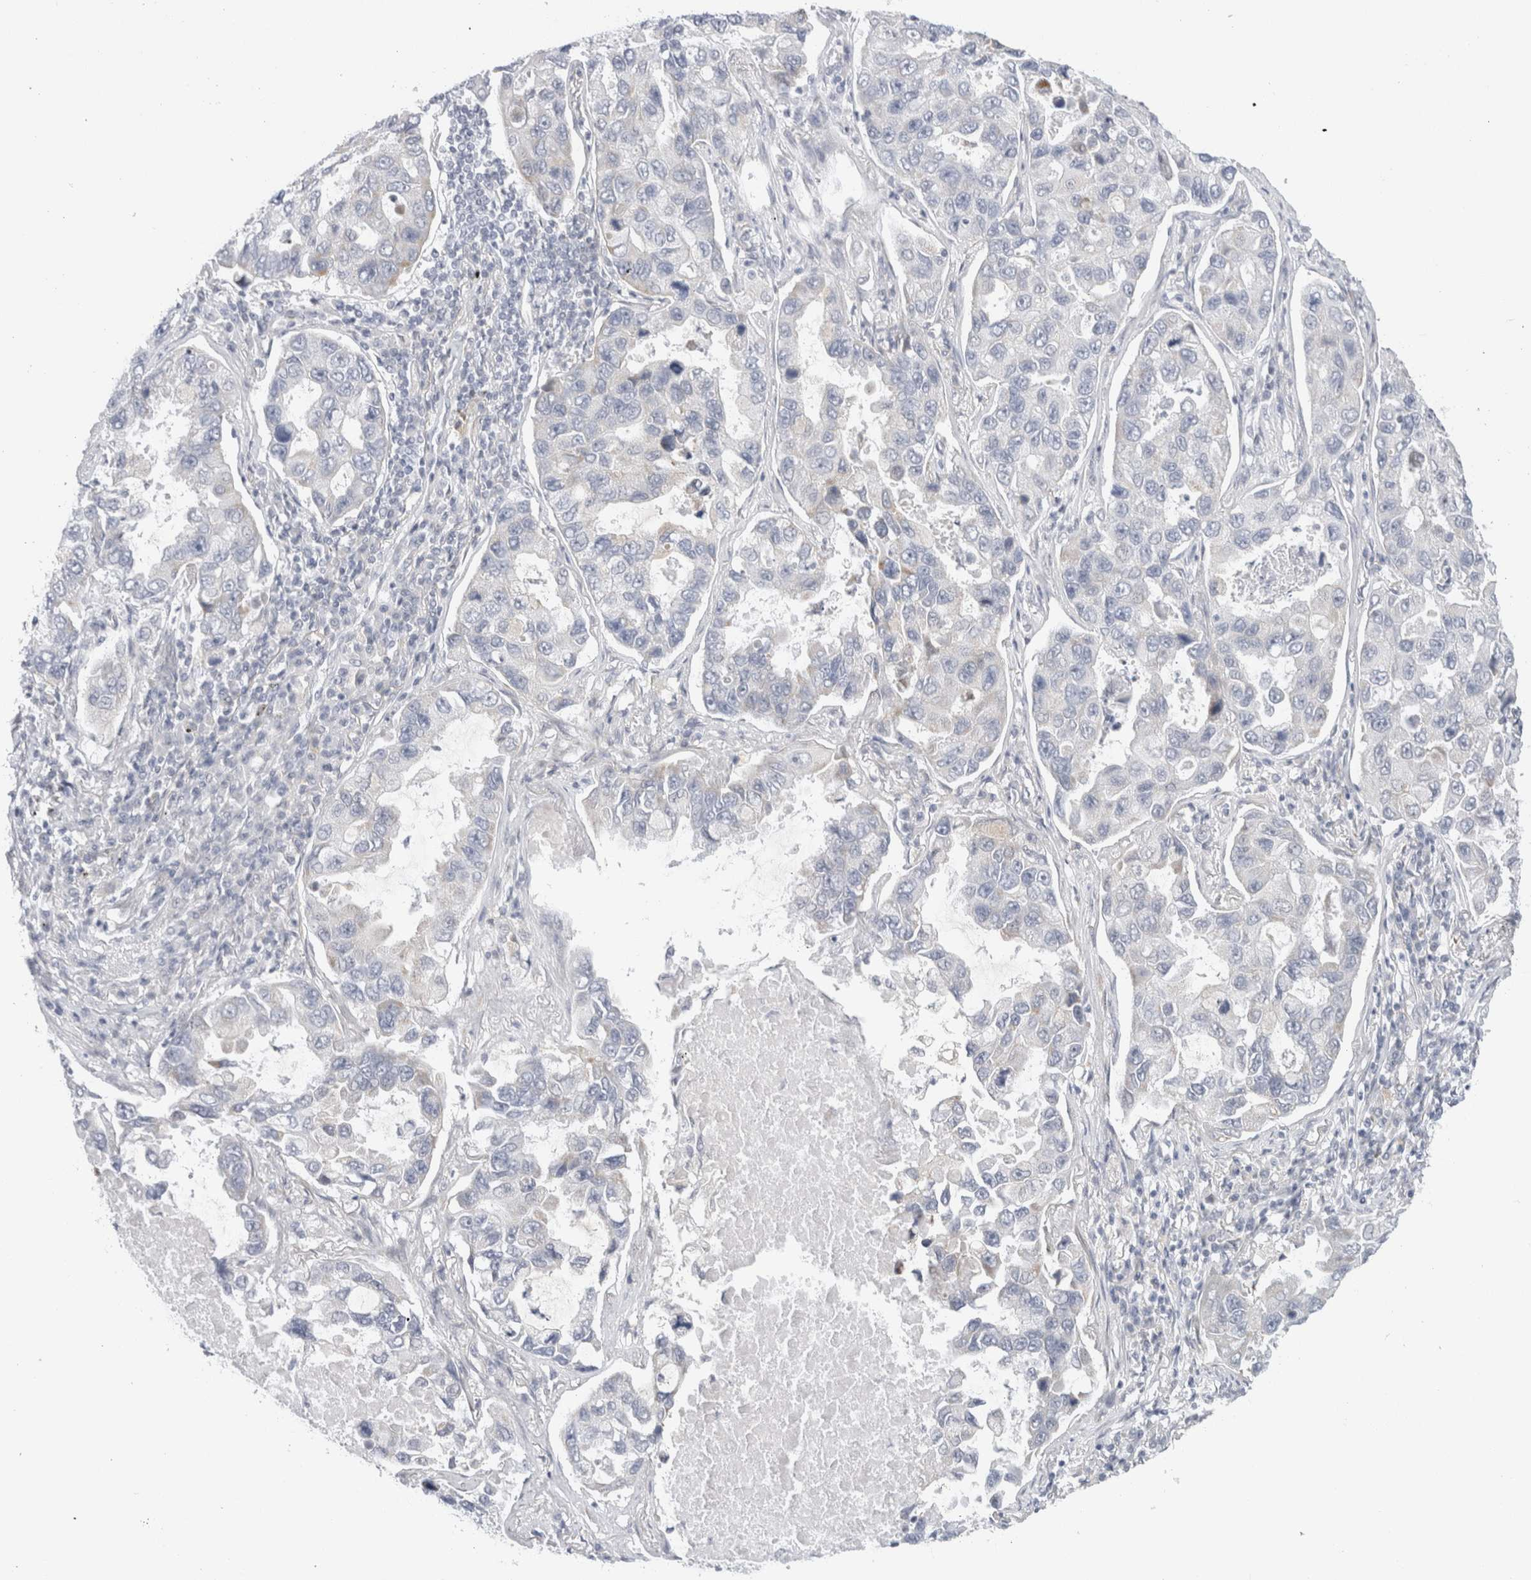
{"staining": {"intensity": "weak", "quantity": "25%-75%", "location": "cytoplasmic/membranous"}, "tissue": "lung cancer", "cell_type": "Tumor cells", "image_type": "cancer", "snomed": [{"axis": "morphology", "description": "Adenocarcinoma, NOS"}, {"axis": "topography", "description": "Lung"}], "caption": "Brown immunohistochemical staining in adenocarcinoma (lung) shows weak cytoplasmic/membranous staining in about 25%-75% of tumor cells.", "gene": "FAHD1", "patient": {"sex": "male", "age": 64}}